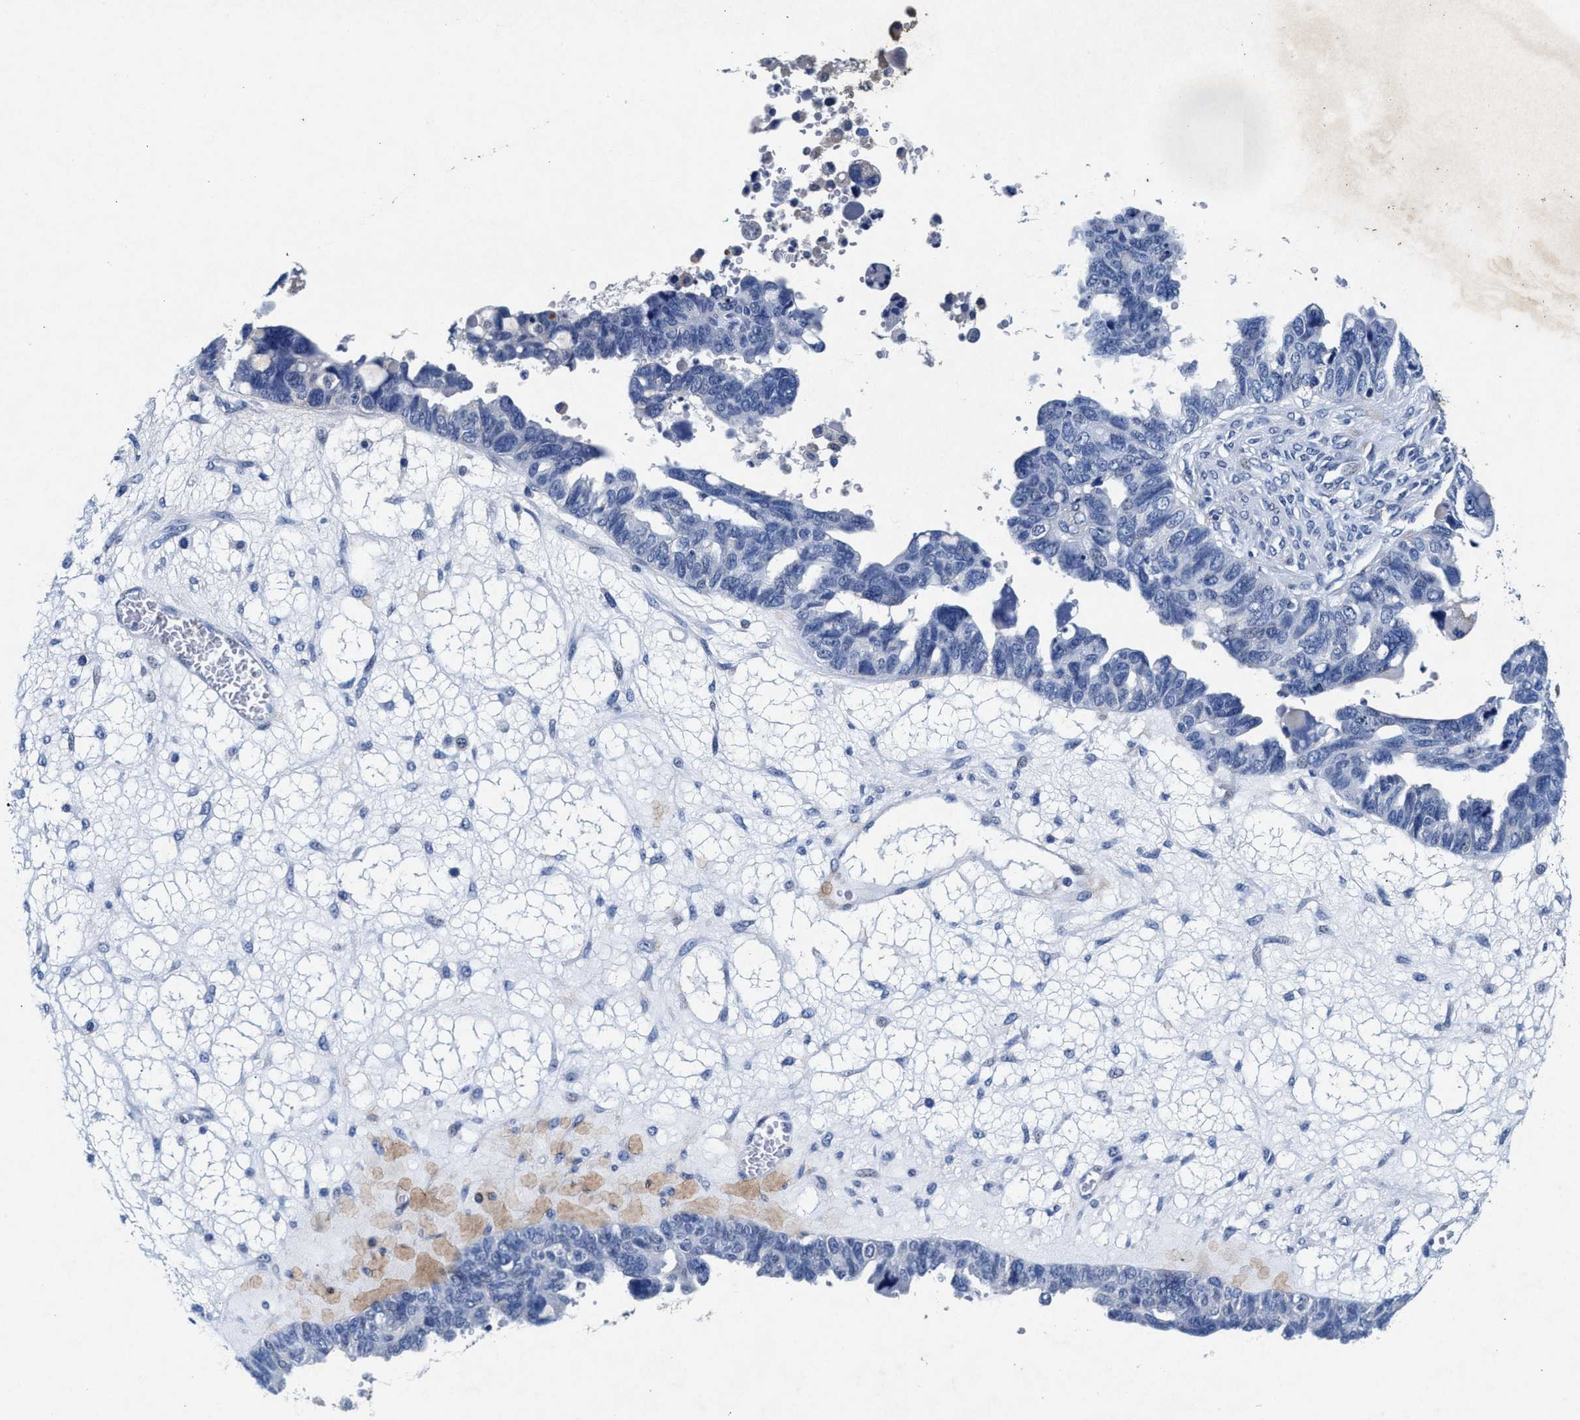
{"staining": {"intensity": "negative", "quantity": "none", "location": "none"}, "tissue": "ovarian cancer", "cell_type": "Tumor cells", "image_type": "cancer", "snomed": [{"axis": "morphology", "description": "Cystadenocarcinoma, serous, NOS"}, {"axis": "topography", "description": "Ovary"}], "caption": "IHC micrograph of neoplastic tissue: human ovarian cancer stained with DAB (3,3'-diaminobenzidine) demonstrates no significant protein positivity in tumor cells.", "gene": "SLC8A1", "patient": {"sex": "female", "age": 79}}